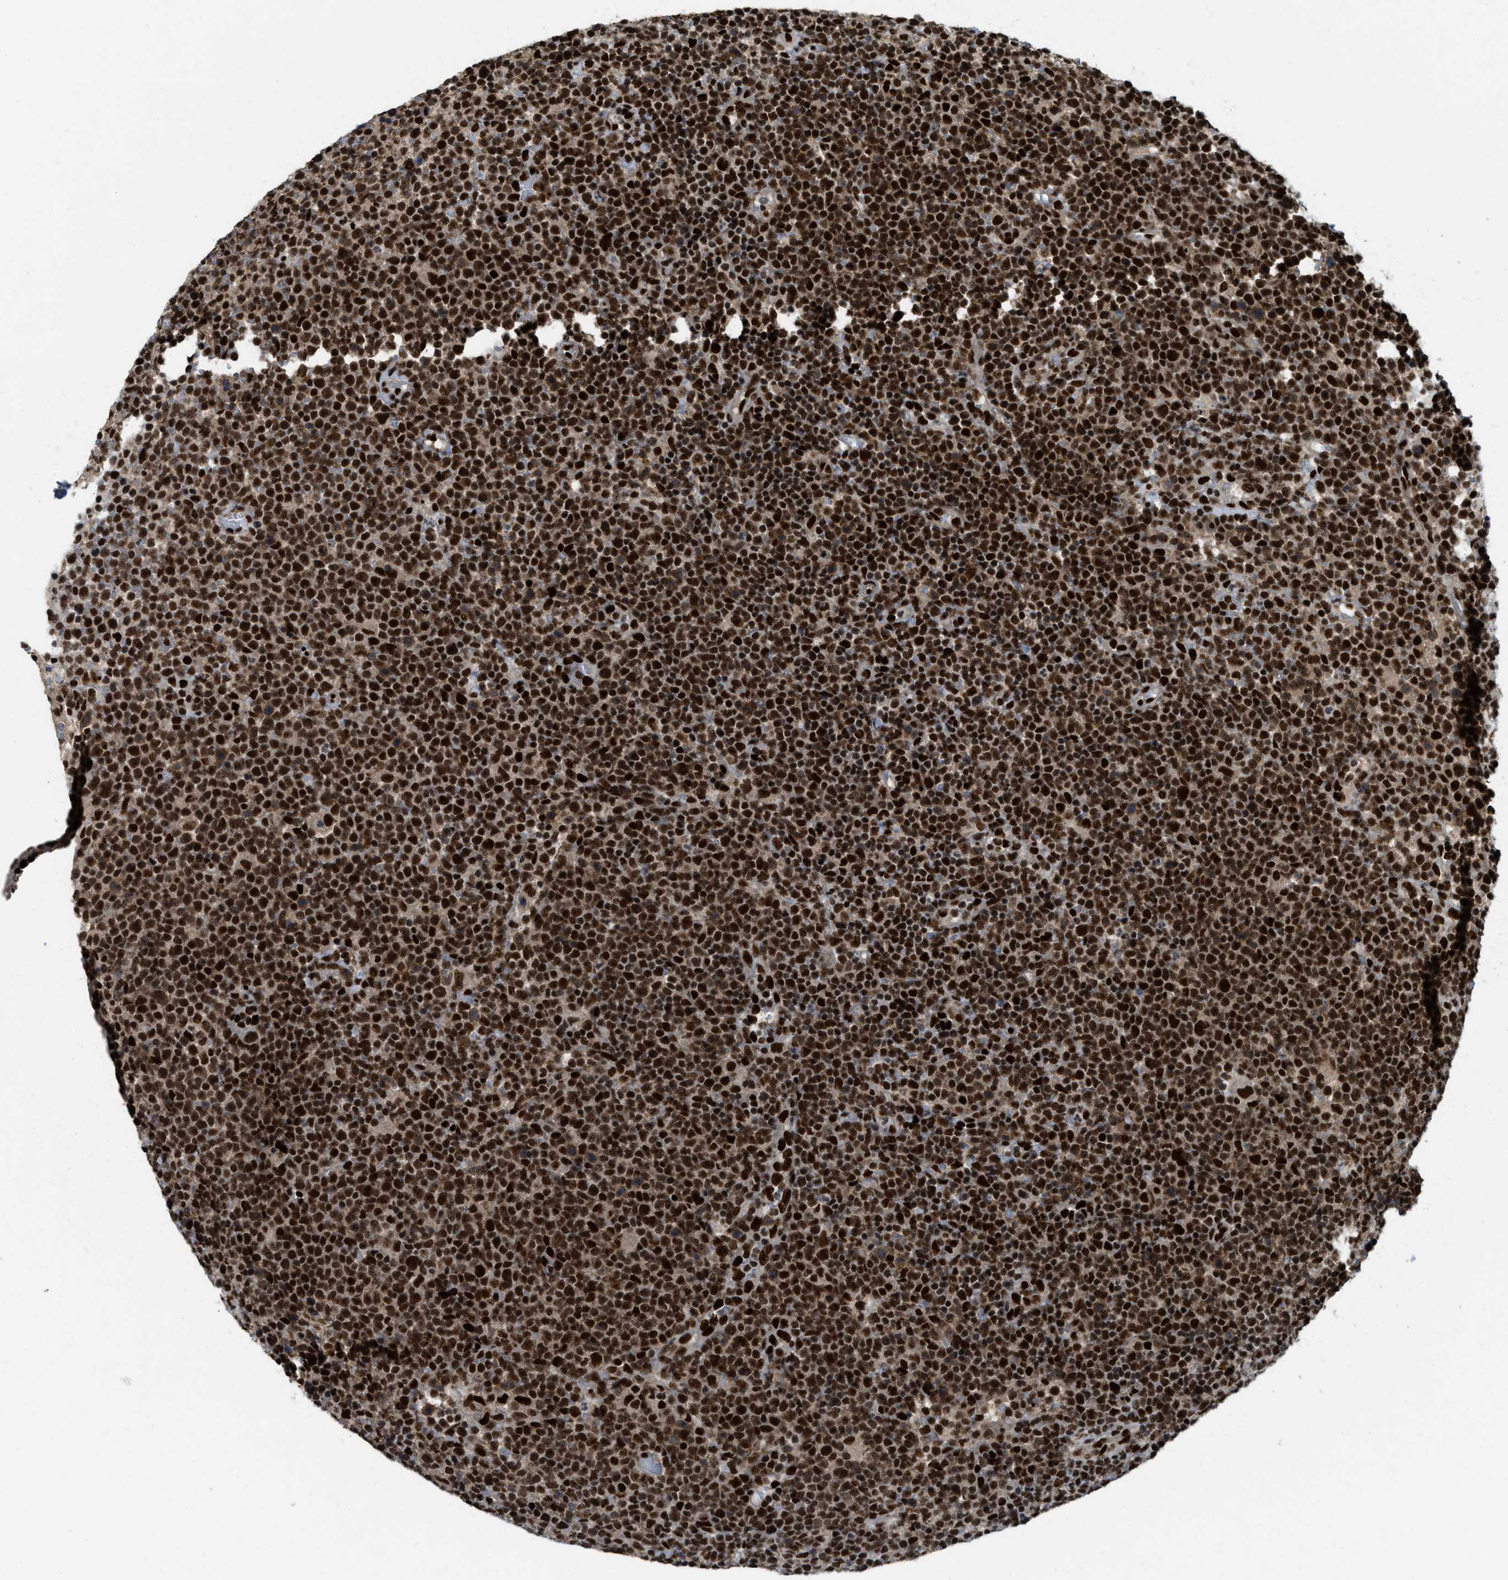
{"staining": {"intensity": "strong", "quantity": ">75%", "location": "nuclear"}, "tissue": "lymphoma", "cell_type": "Tumor cells", "image_type": "cancer", "snomed": [{"axis": "morphology", "description": "Malignant lymphoma, non-Hodgkin's type, High grade"}, {"axis": "topography", "description": "Lymph node"}], "caption": "Malignant lymphoma, non-Hodgkin's type (high-grade) stained with immunohistochemistry demonstrates strong nuclear staining in about >75% of tumor cells.", "gene": "RFX5", "patient": {"sex": "male", "age": 61}}